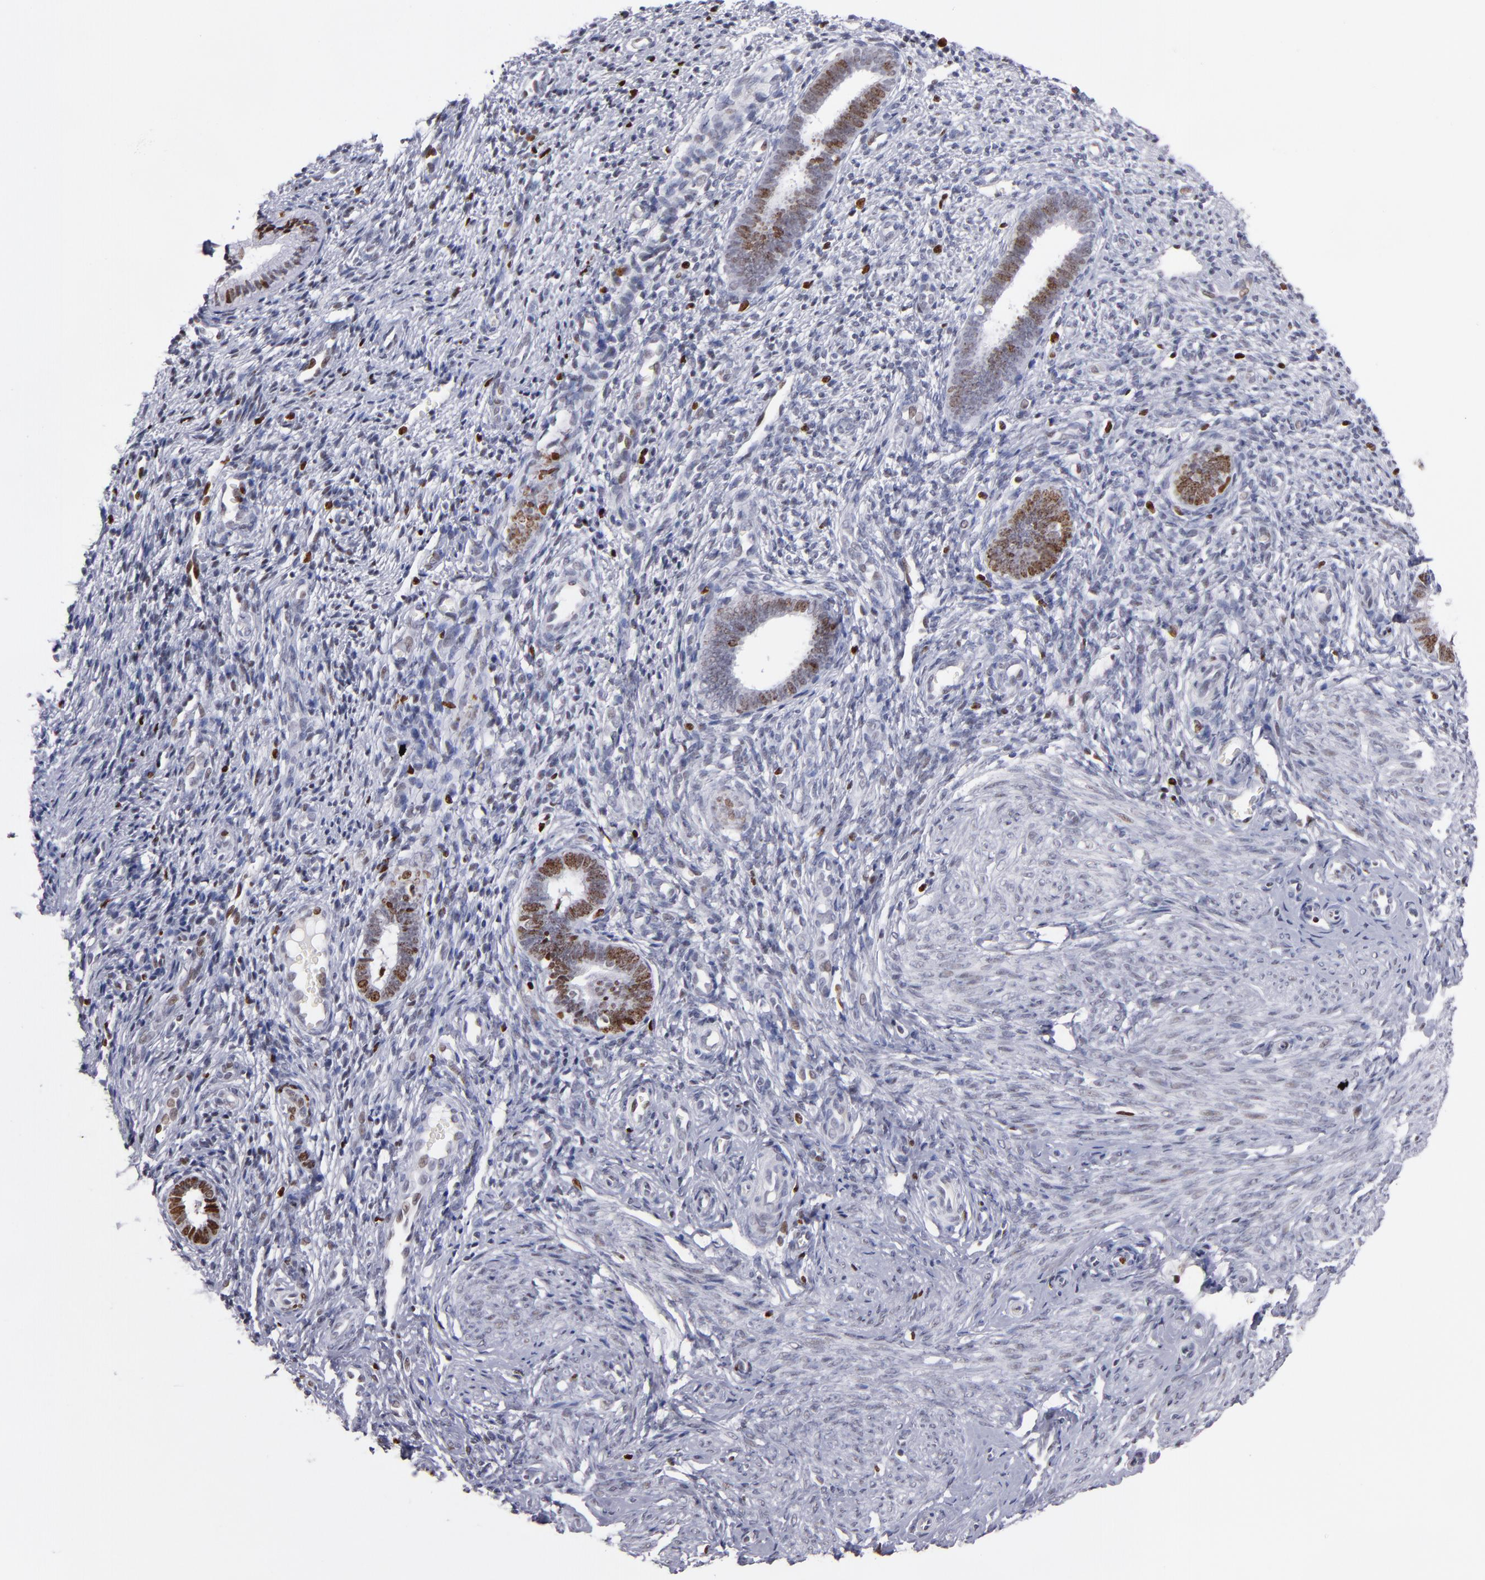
{"staining": {"intensity": "moderate", "quantity": "25%-75%", "location": "nuclear"}, "tissue": "endometrium", "cell_type": "Cells in endometrial stroma", "image_type": "normal", "snomed": [{"axis": "morphology", "description": "Normal tissue, NOS"}, {"axis": "topography", "description": "Endometrium"}], "caption": "DAB immunohistochemical staining of normal endometrium exhibits moderate nuclear protein positivity in about 25%-75% of cells in endometrial stroma. (DAB (3,3'-diaminobenzidine) = brown stain, brightfield microscopy at high magnification).", "gene": "POLA1", "patient": {"sex": "female", "age": 27}}